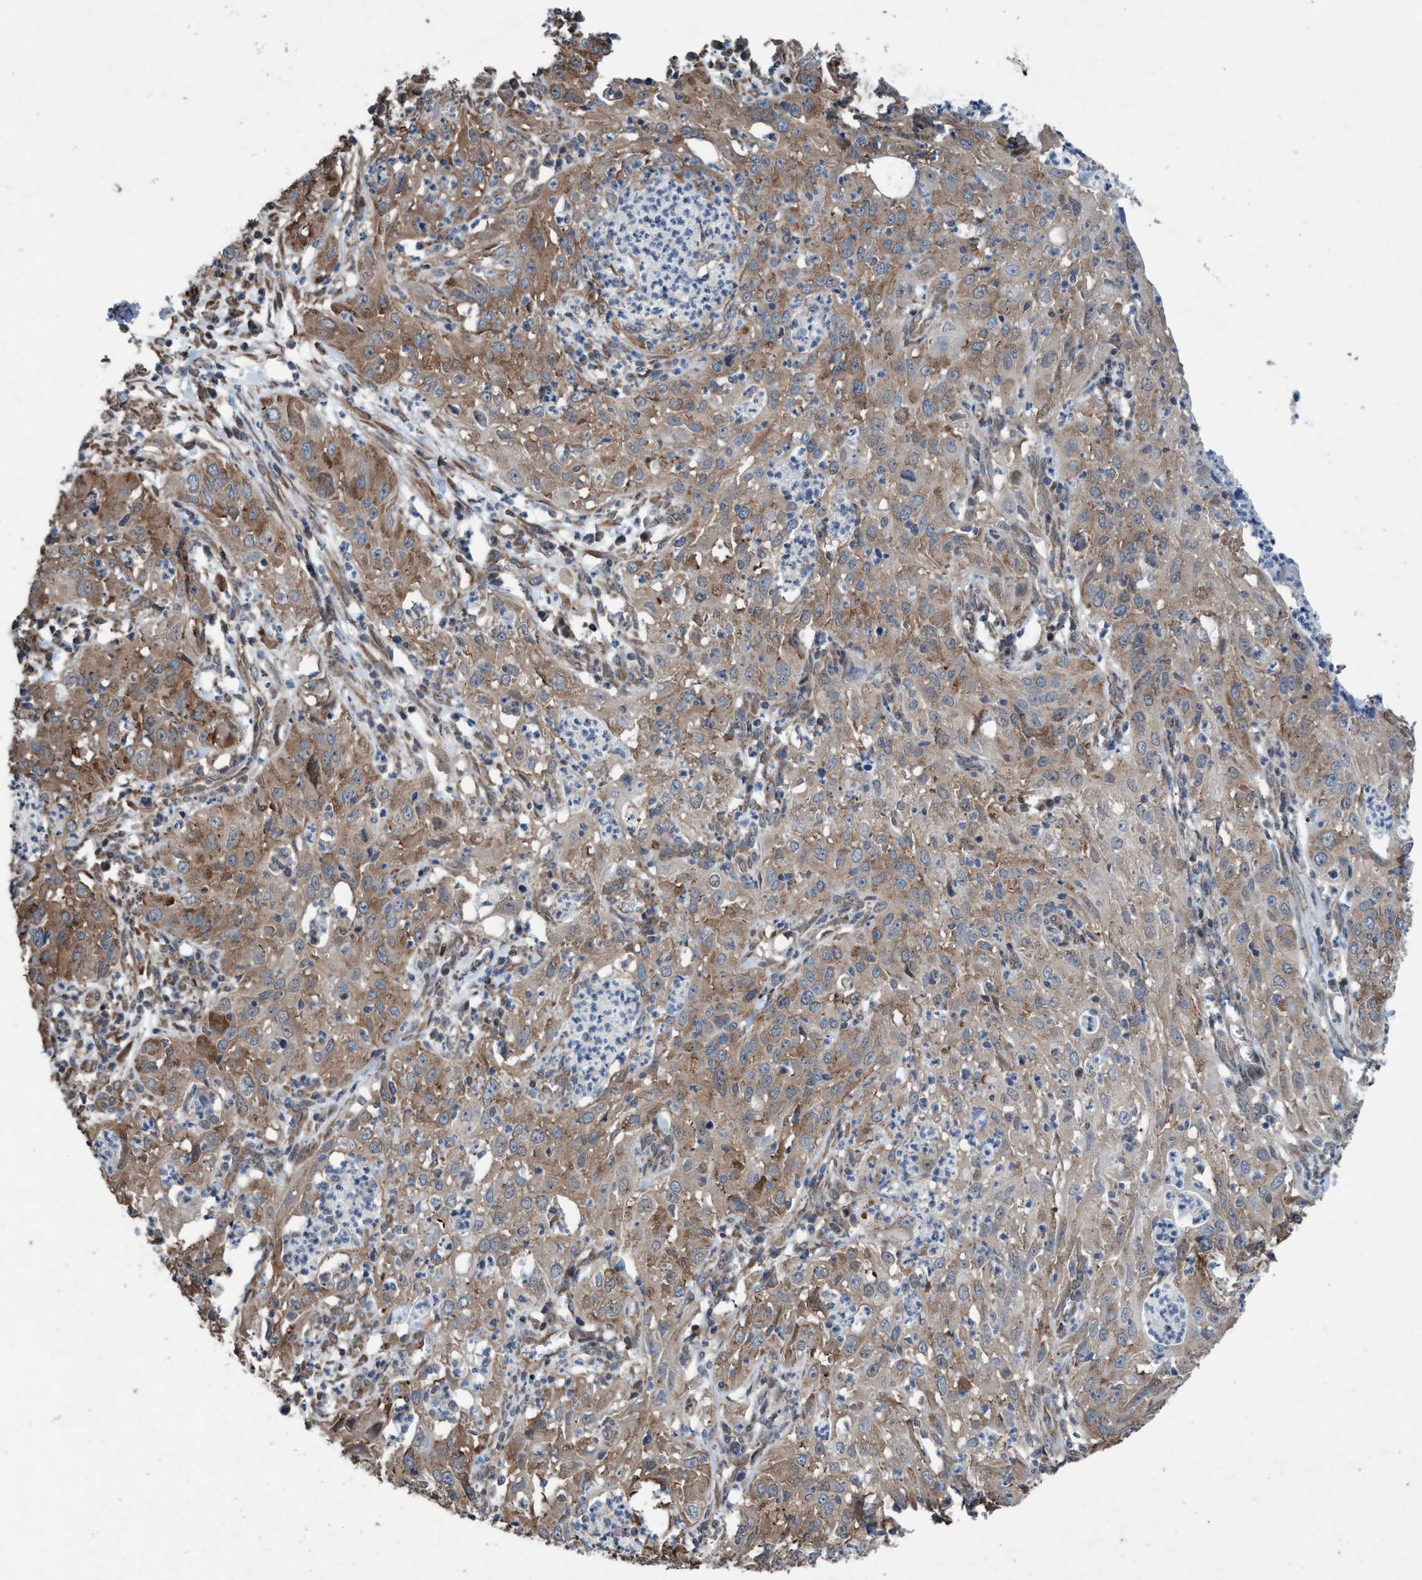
{"staining": {"intensity": "weak", "quantity": ">75%", "location": "cytoplasmic/membranous"}, "tissue": "cervical cancer", "cell_type": "Tumor cells", "image_type": "cancer", "snomed": [{"axis": "morphology", "description": "Squamous cell carcinoma, NOS"}, {"axis": "topography", "description": "Cervix"}], "caption": "This photomicrograph displays squamous cell carcinoma (cervical) stained with immunohistochemistry to label a protein in brown. The cytoplasmic/membranous of tumor cells show weak positivity for the protein. Nuclei are counter-stained blue.", "gene": "METAP2", "patient": {"sex": "female", "age": 32}}